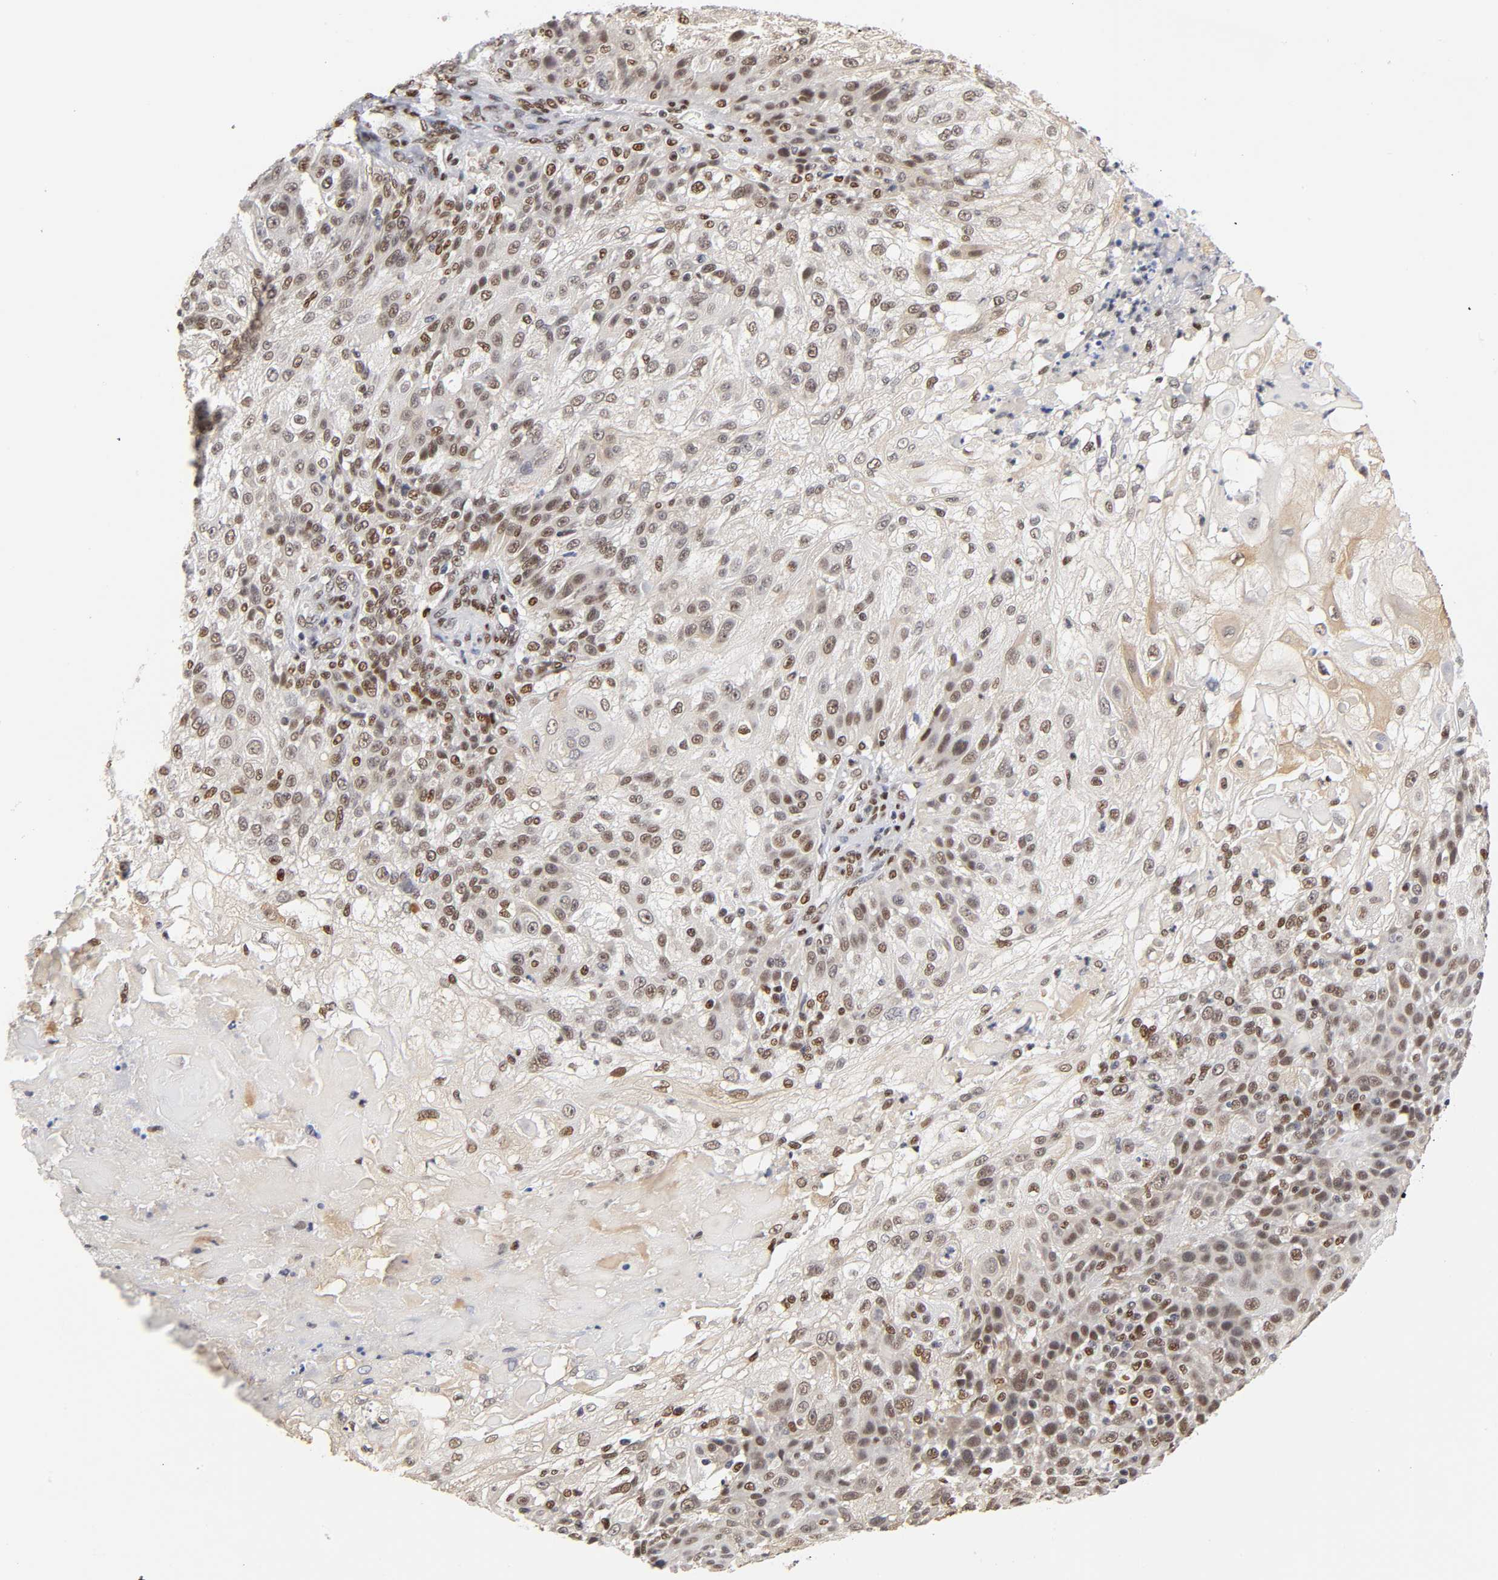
{"staining": {"intensity": "moderate", "quantity": ">75%", "location": "nuclear"}, "tissue": "skin cancer", "cell_type": "Tumor cells", "image_type": "cancer", "snomed": [{"axis": "morphology", "description": "Normal tissue, NOS"}, {"axis": "morphology", "description": "Squamous cell carcinoma, NOS"}, {"axis": "topography", "description": "Skin"}], "caption": "IHC of skin cancer (squamous cell carcinoma) demonstrates medium levels of moderate nuclear staining in about >75% of tumor cells.", "gene": "NR3C1", "patient": {"sex": "female", "age": 83}}